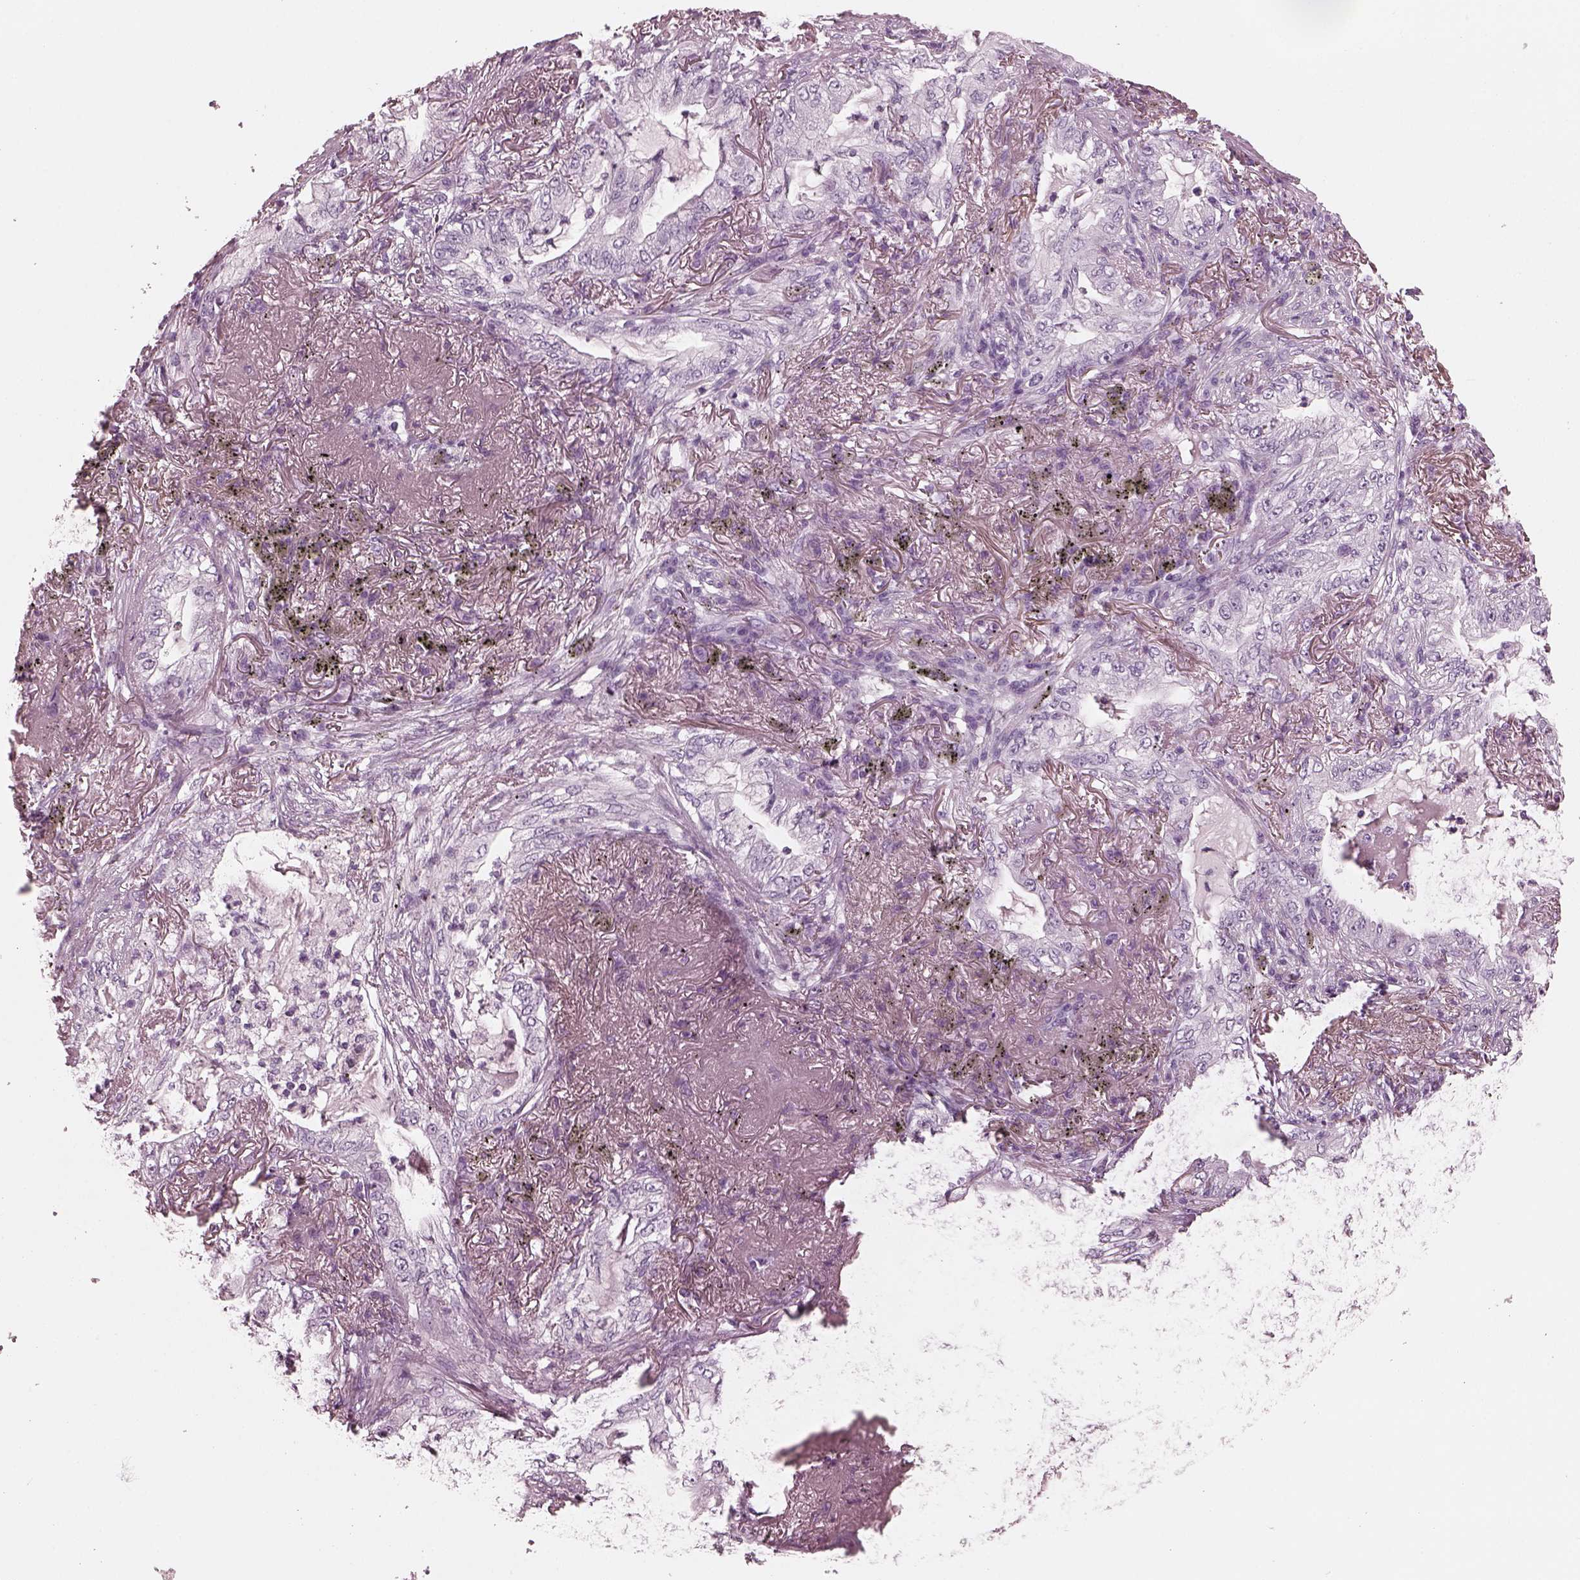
{"staining": {"intensity": "negative", "quantity": "none", "location": "none"}, "tissue": "lung cancer", "cell_type": "Tumor cells", "image_type": "cancer", "snomed": [{"axis": "morphology", "description": "Adenocarcinoma, NOS"}, {"axis": "topography", "description": "Lung"}], "caption": "Tumor cells are negative for protein expression in human lung adenocarcinoma.", "gene": "FABP9", "patient": {"sex": "female", "age": 73}}